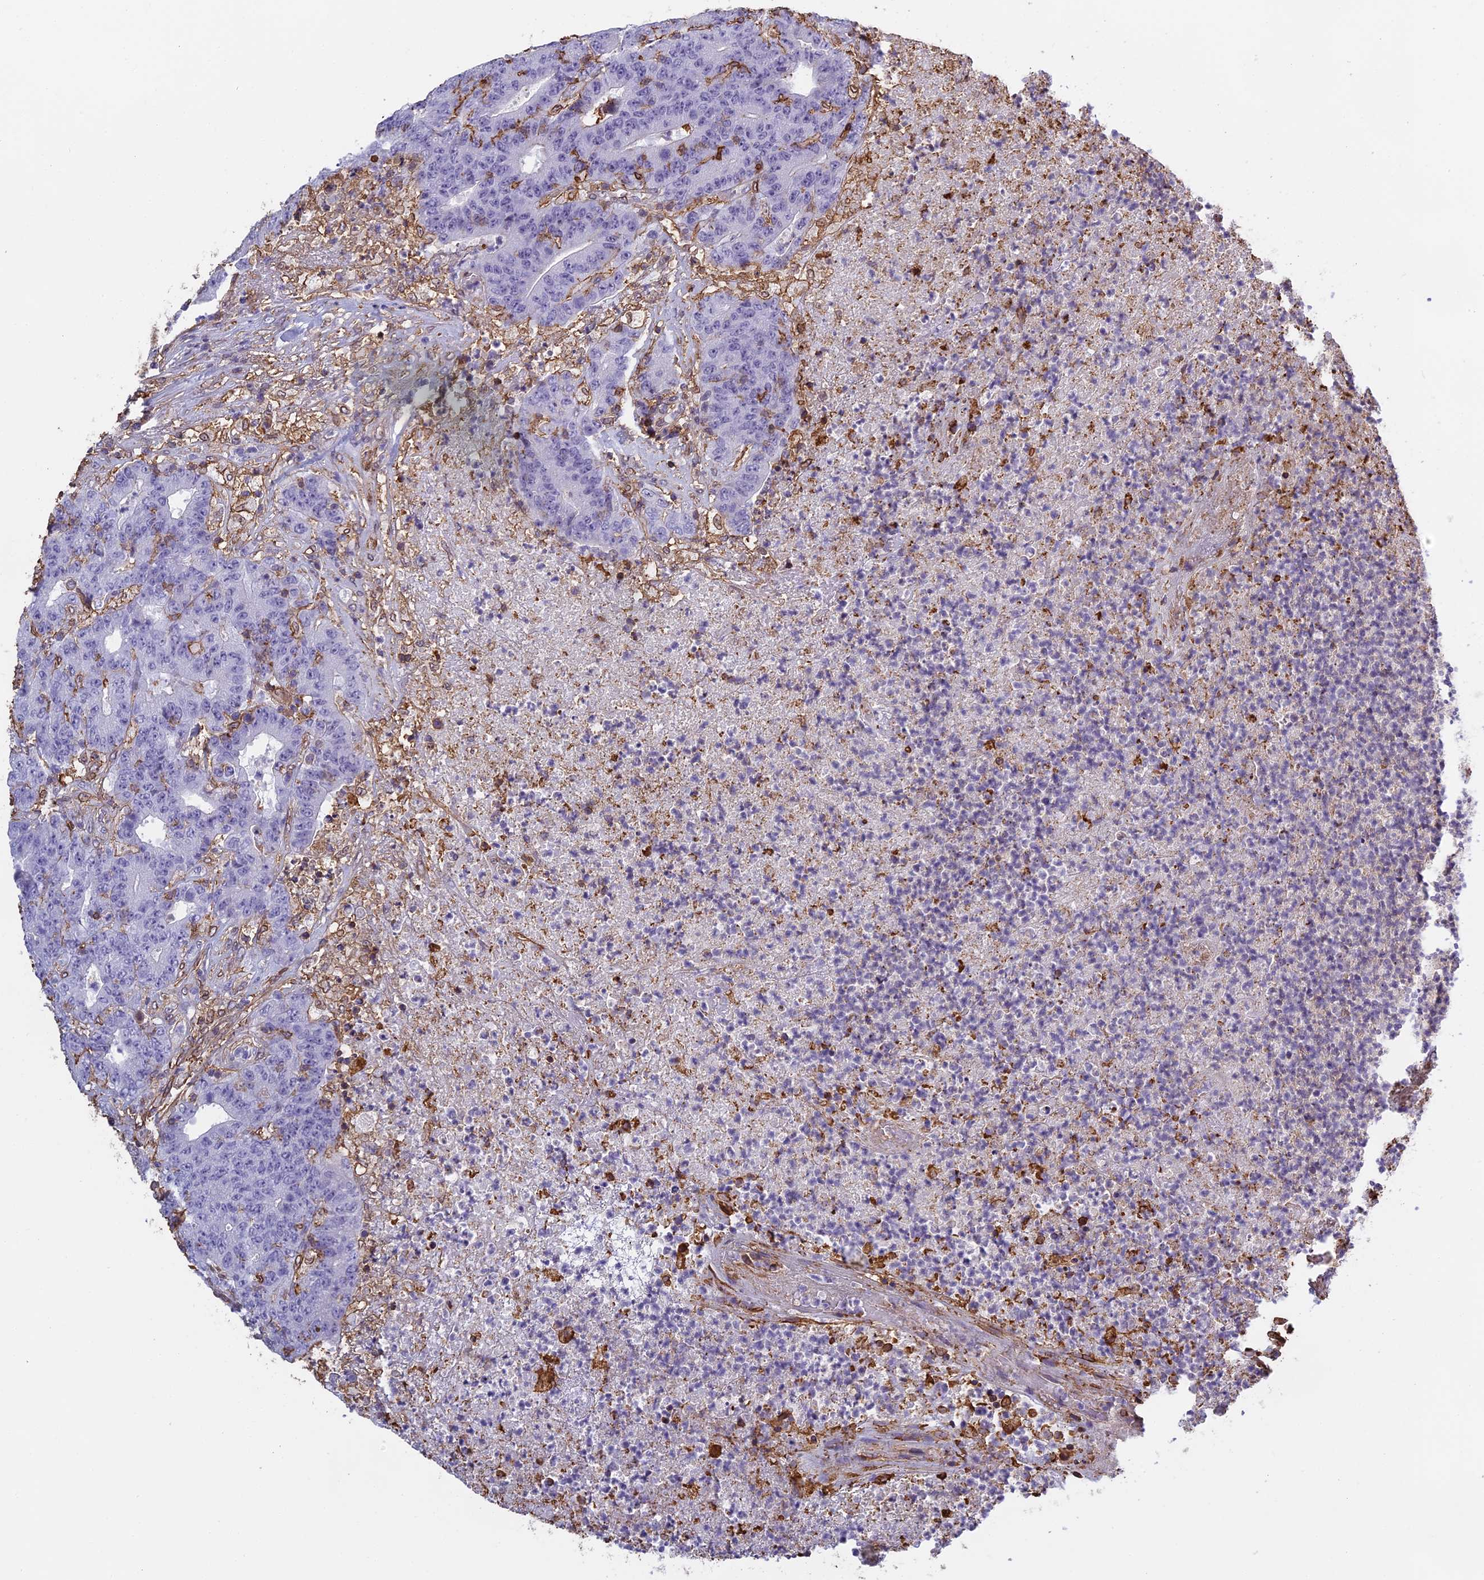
{"staining": {"intensity": "negative", "quantity": "none", "location": "none"}, "tissue": "colorectal cancer", "cell_type": "Tumor cells", "image_type": "cancer", "snomed": [{"axis": "morphology", "description": "Adenocarcinoma, NOS"}, {"axis": "topography", "description": "Colon"}], "caption": "The immunohistochemistry (IHC) histopathology image has no significant staining in tumor cells of colorectal adenocarcinoma tissue. (DAB (3,3'-diaminobenzidine) immunohistochemistry, high magnification).", "gene": "TMEM255B", "patient": {"sex": "female", "age": 75}}